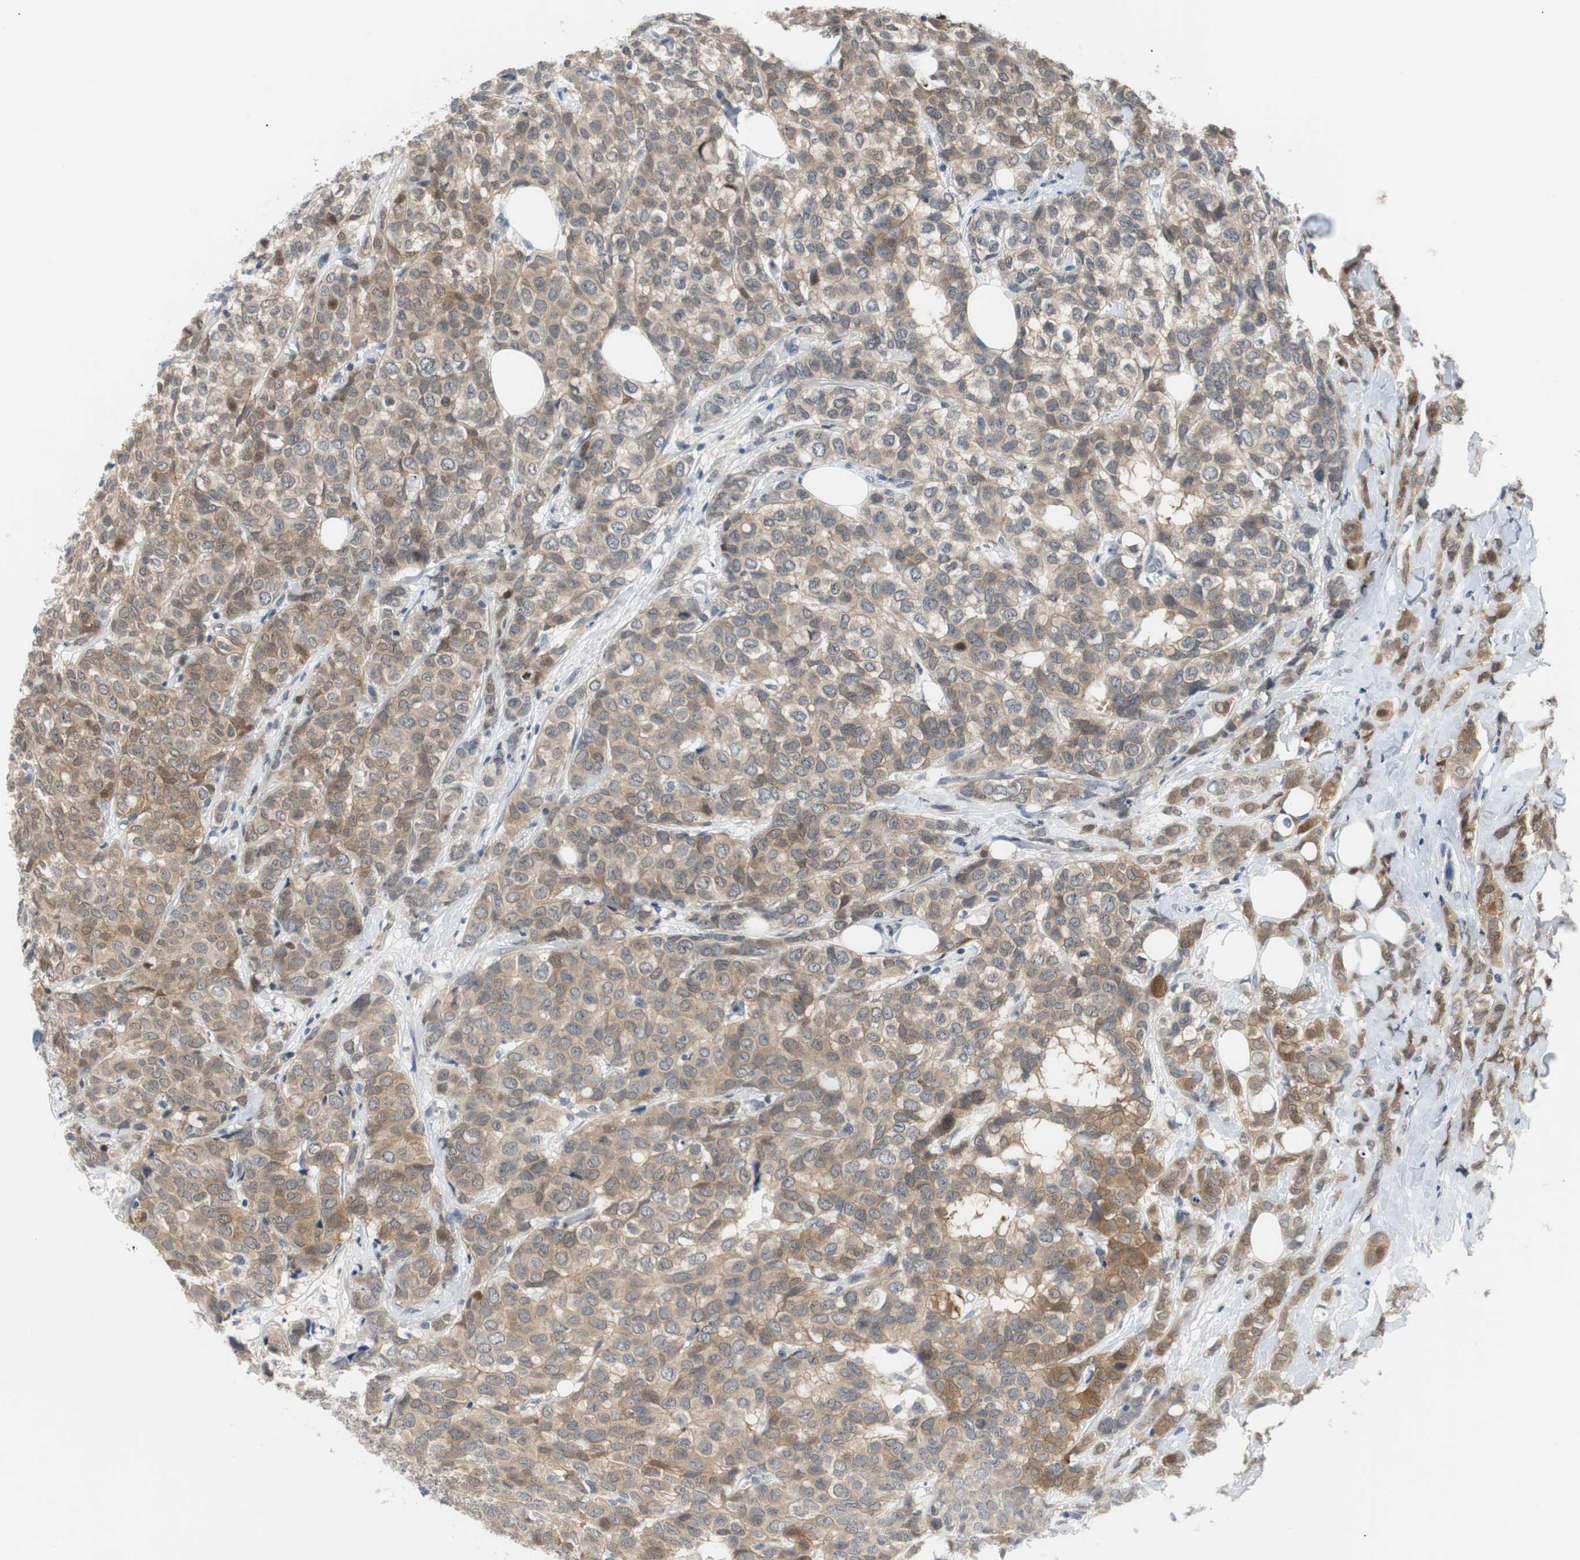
{"staining": {"intensity": "weak", "quantity": ">75%", "location": "cytoplasmic/membranous"}, "tissue": "breast cancer", "cell_type": "Tumor cells", "image_type": "cancer", "snomed": [{"axis": "morphology", "description": "Lobular carcinoma"}, {"axis": "topography", "description": "Breast"}], "caption": "Breast cancer was stained to show a protein in brown. There is low levels of weak cytoplasmic/membranous staining in approximately >75% of tumor cells.", "gene": "MAP2K4", "patient": {"sex": "female", "age": 60}}